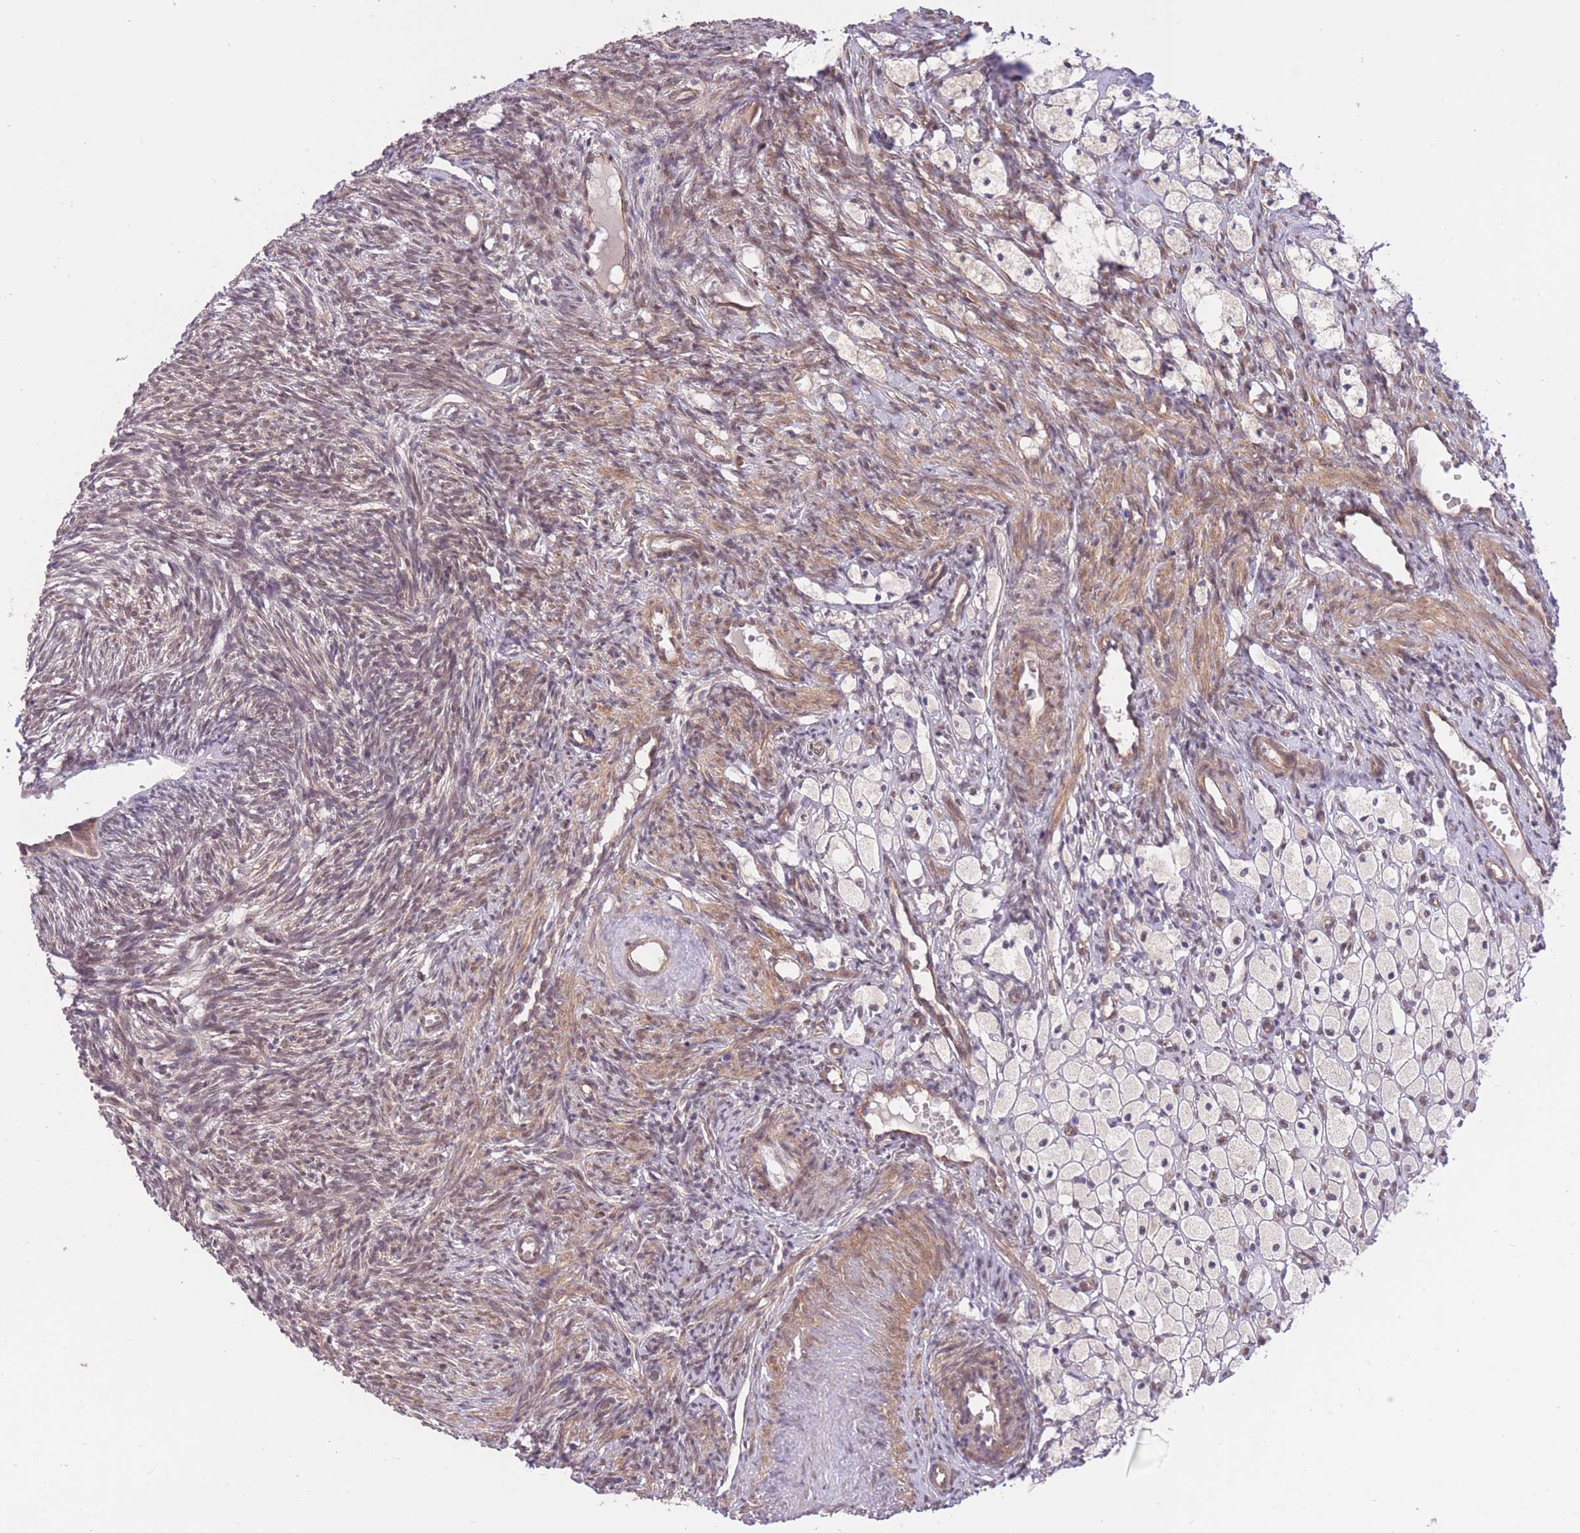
{"staining": {"intensity": "weak", "quantity": "<25%", "location": "cytoplasmic/membranous"}, "tissue": "ovary", "cell_type": "Ovarian stroma cells", "image_type": "normal", "snomed": [{"axis": "morphology", "description": "Normal tissue, NOS"}, {"axis": "topography", "description": "Ovary"}], "caption": "Immunohistochemistry (IHC) image of benign ovary: human ovary stained with DAB shows no significant protein expression in ovarian stroma cells.", "gene": "ELOA2", "patient": {"sex": "female", "age": 51}}